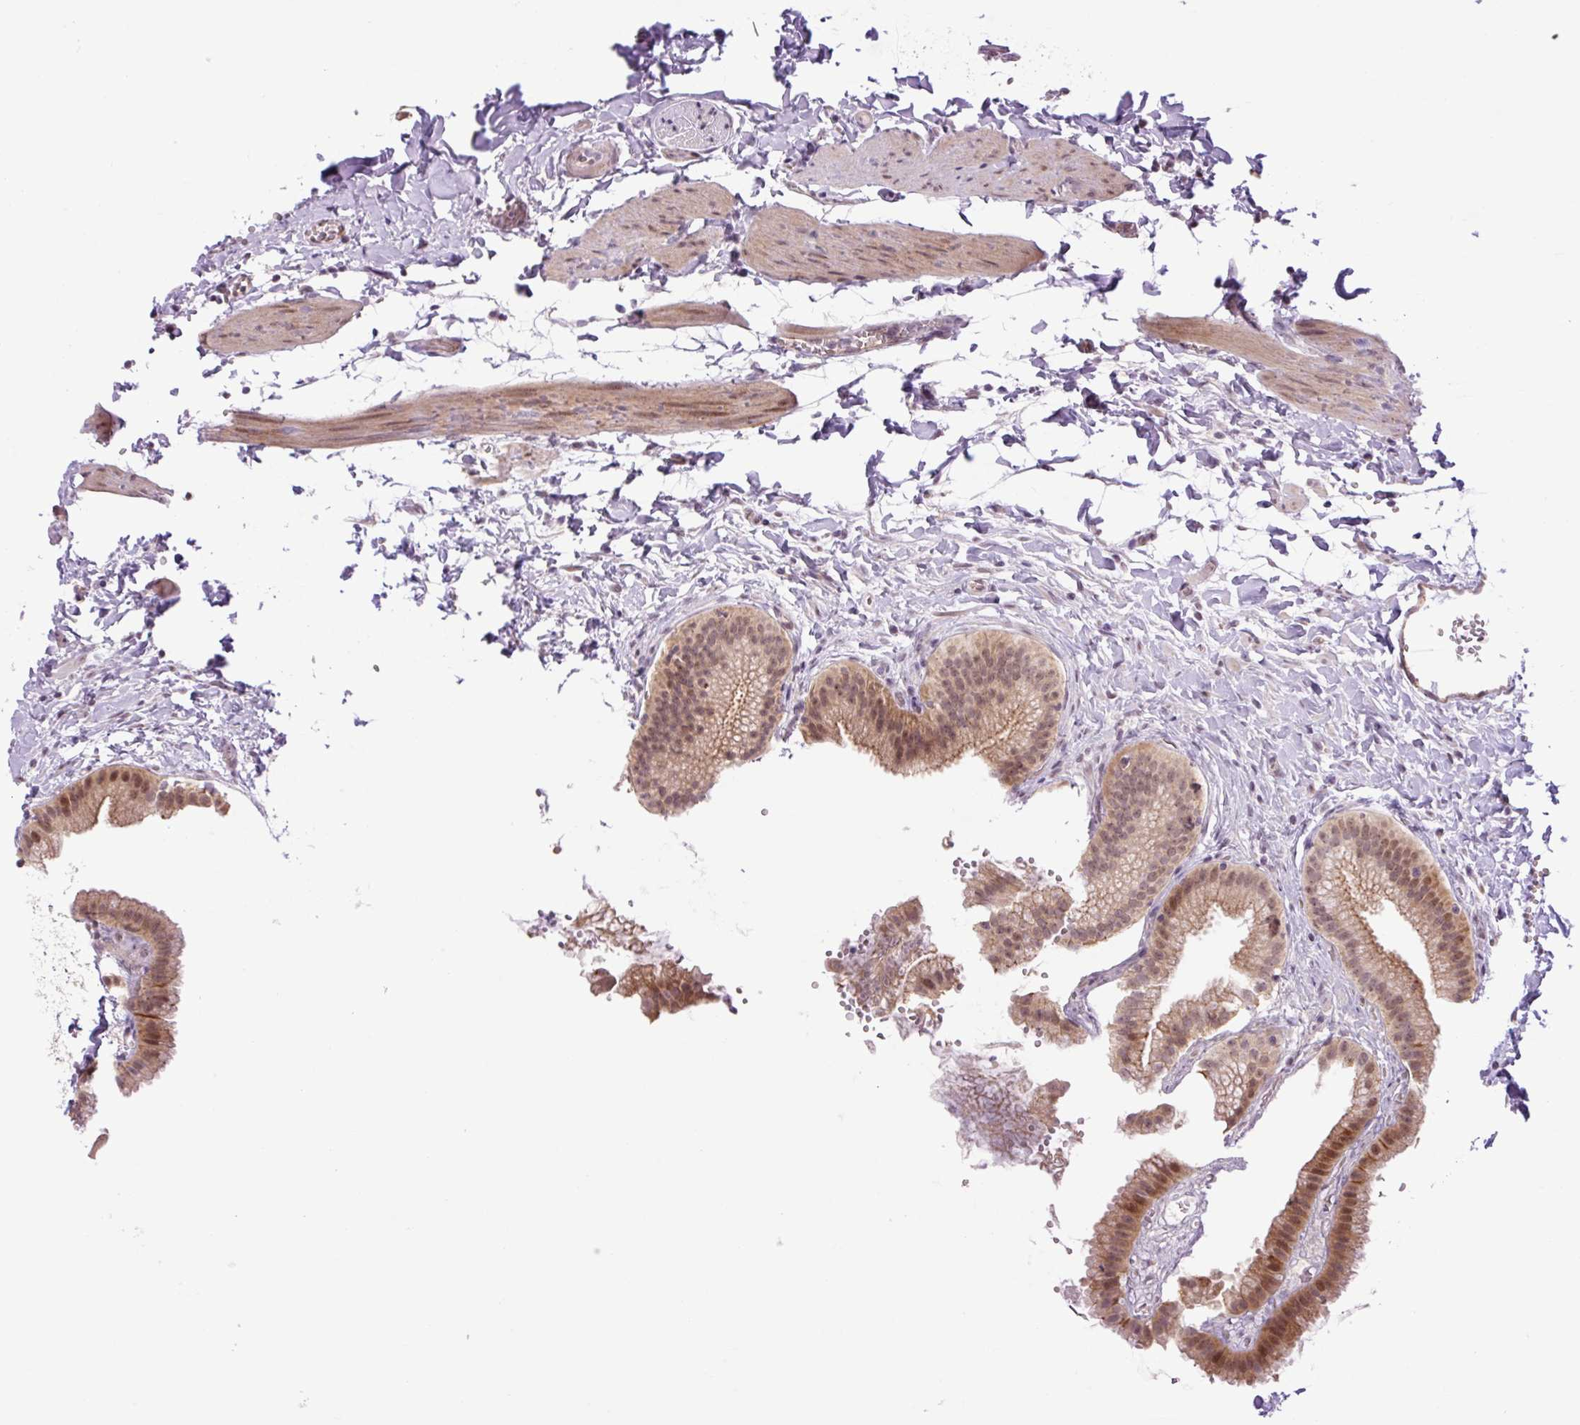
{"staining": {"intensity": "moderate", "quantity": "25%-75%", "location": "cytoplasmic/membranous,nuclear"}, "tissue": "gallbladder", "cell_type": "Glandular cells", "image_type": "normal", "snomed": [{"axis": "morphology", "description": "Normal tissue, NOS"}, {"axis": "topography", "description": "Gallbladder"}], "caption": "Immunohistochemical staining of benign human gallbladder demonstrates medium levels of moderate cytoplasmic/membranous,nuclear positivity in approximately 25%-75% of glandular cells. Immunohistochemistry (ihc) stains the protein in brown and the nuclei are stained blue.", "gene": "ICE1", "patient": {"sex": "female", "age": 63}}